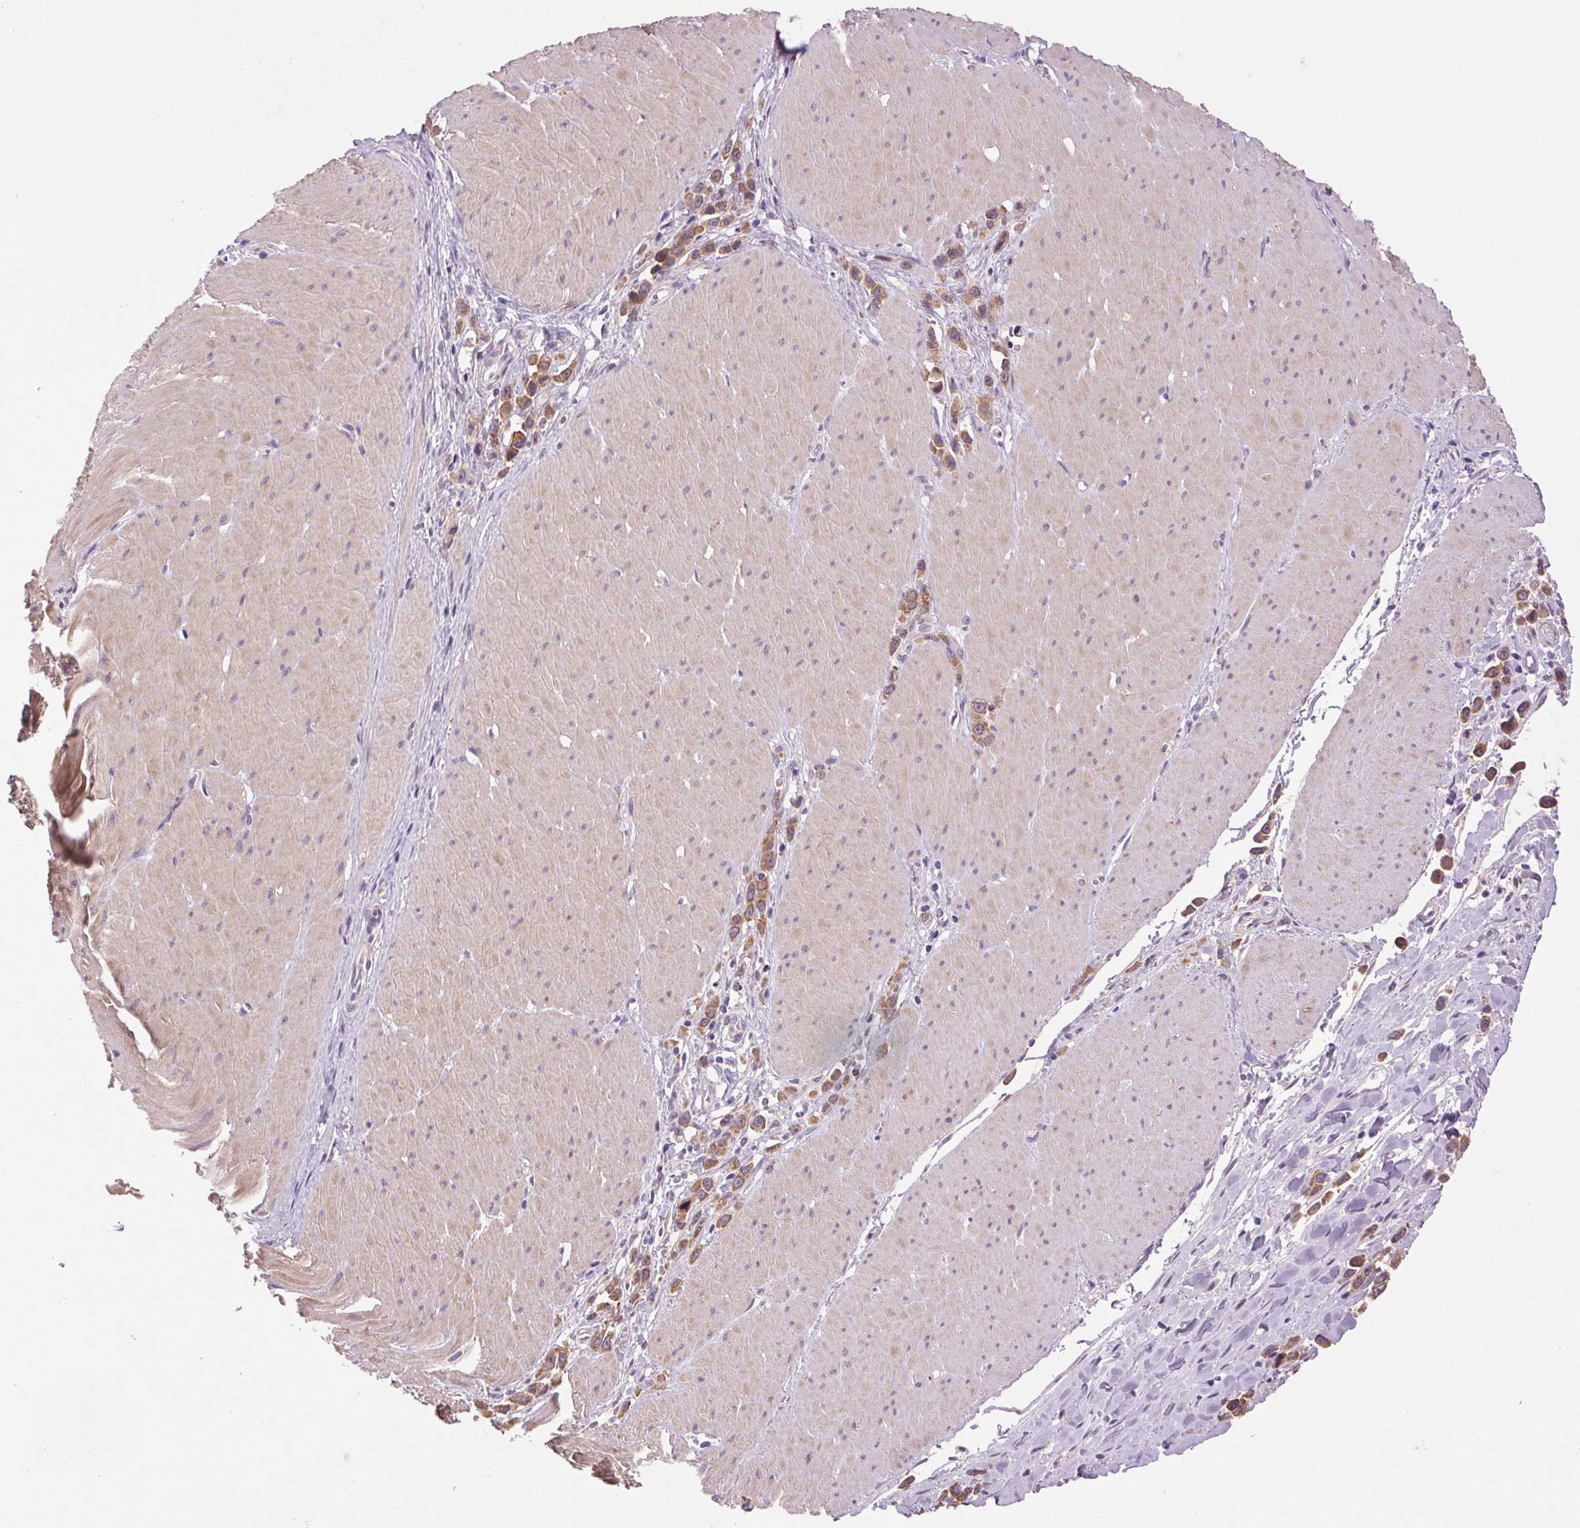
{"staining": {"intensity": "moderate", "quantity": ">75%", "location": "cytoplasmic/membranous"}, "tissue": "stomach cancer", "cell_type": "Tumor cells", "image_type": "cancer", "snomed": [{"axis": "morphology", "description": "Adenocarcinoma, NOS"}, {"axis": "topography", "description": "Stomach"}], "caption": "The photomicrograph shows staining of stomach cancer (adenocarcinoma), revealing moderate cytoplasmic/membranous protein staining (brown color) within tumor cells.", "gene": "SOWAHC", "patient": {"sex": "male", "age": 47}}